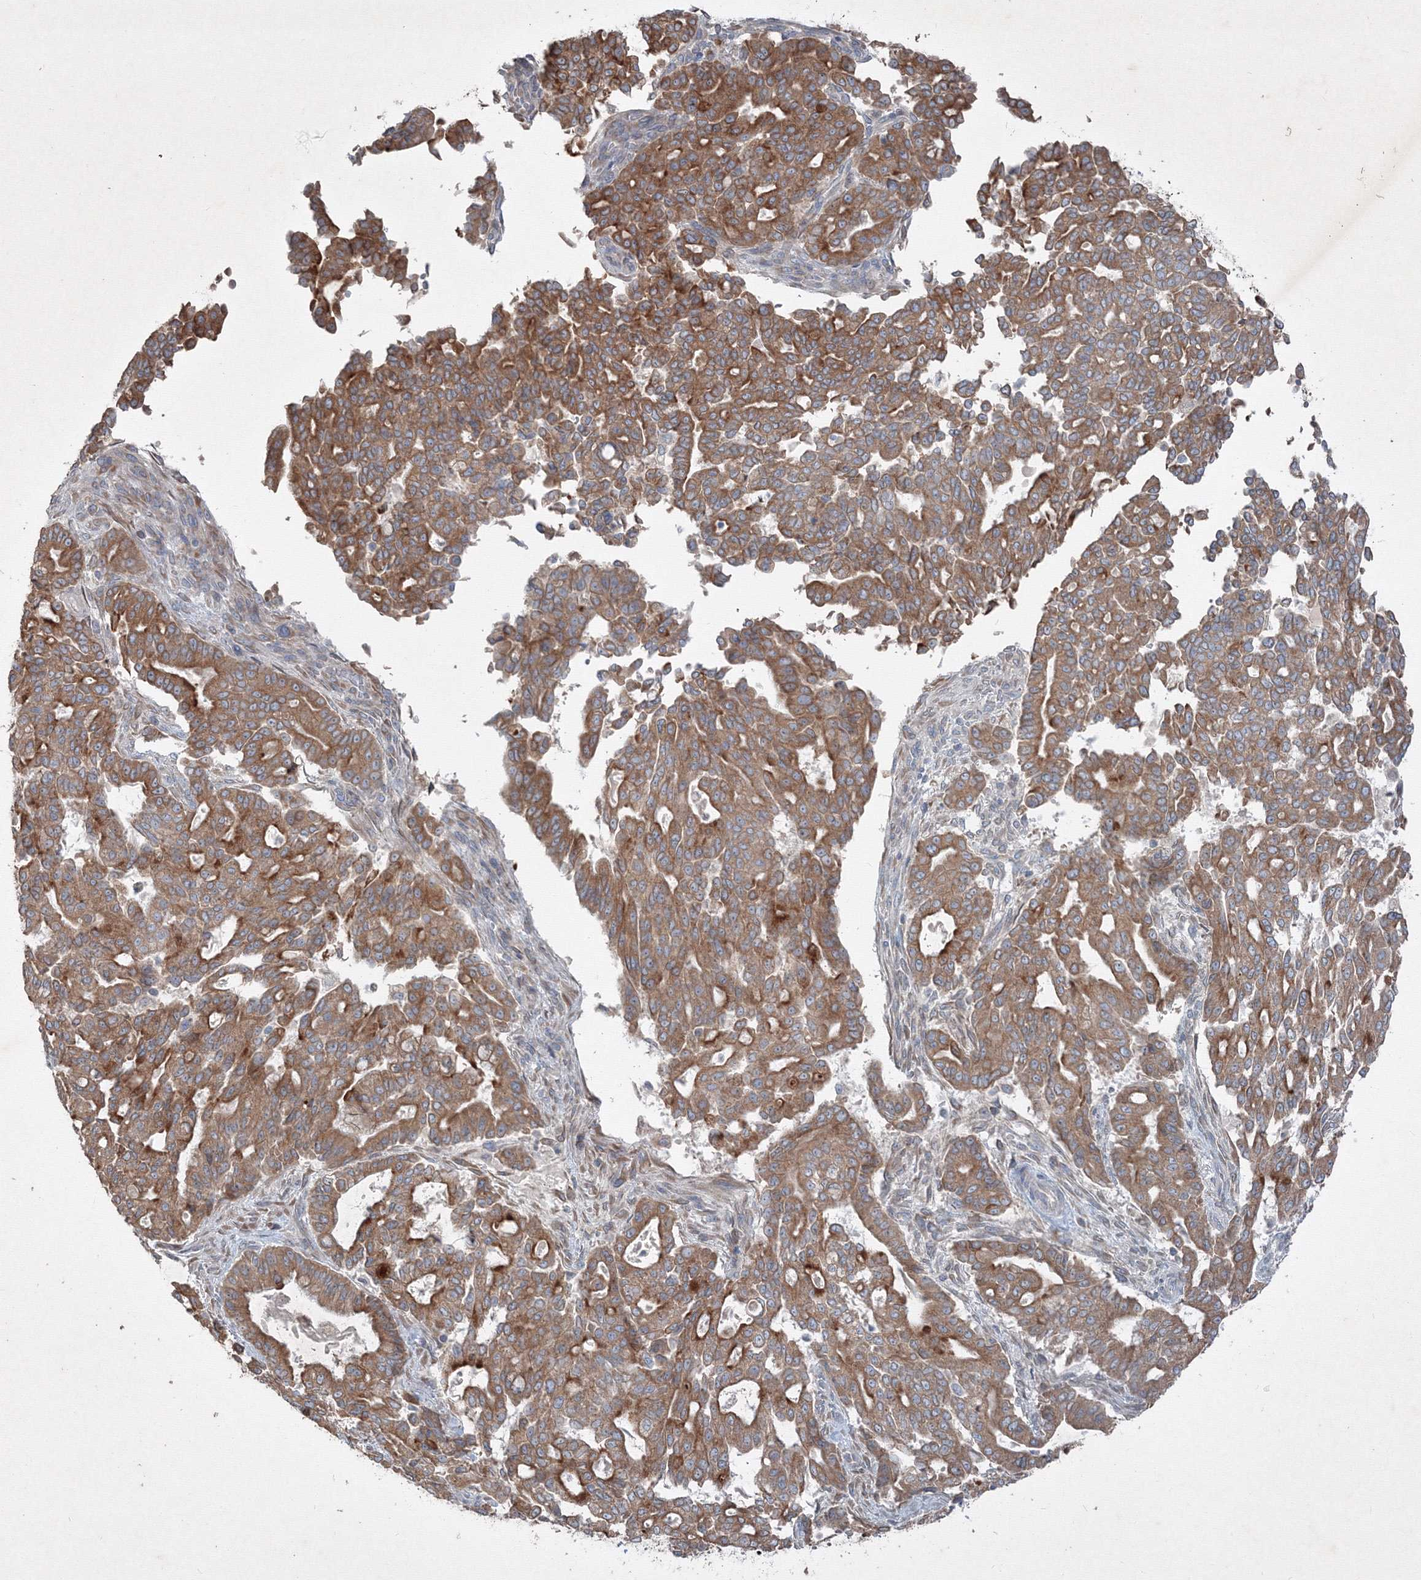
{"staining": {"intensity": "moderate", "quantity": ">75%", "location": "cytoplasmic/membranous"}, "tissue": "pancreatic cancer", "cell_type": "Tumor cells", "image_type": "cancer", "snomed": [{"axis": "morphology", "description": "Adenocarcinoma, NOS"}, {"axis": "topography", "description": "Pancreas"}], "caption": "Immunohistochemical staining of human pancreatic cancer (adenocarcinoma) reveals medium levels of moderate cytoplasmic/membranous protein staining in about >75% of tumor cells. (Brightfield microscopy of DAB IHC at high magnification).", "gene": "IFNAR1", "patient": {"sex": "male", "age": 63}}